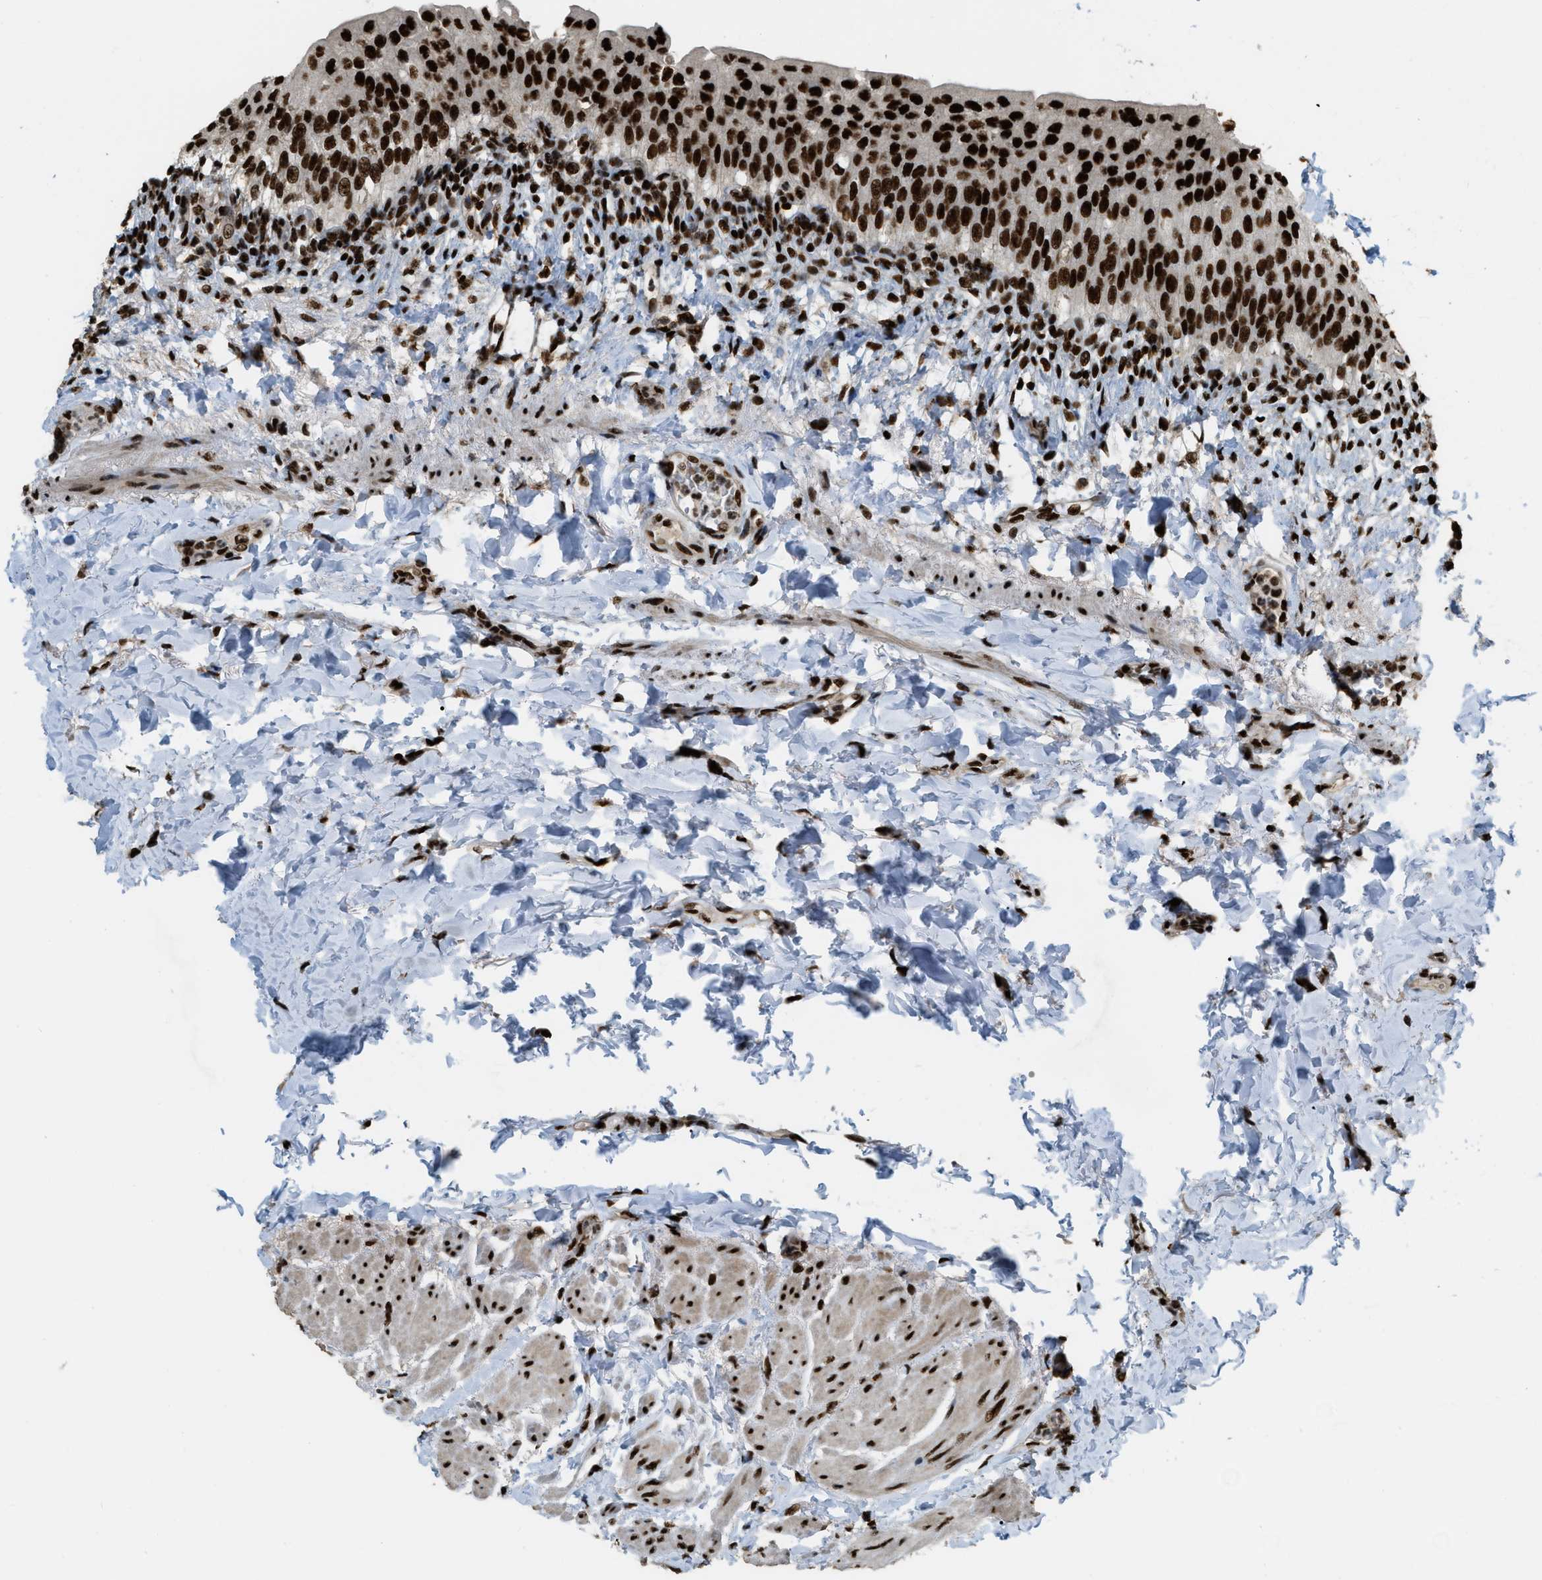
{"staining": {"intensity": "strong", "quantity": ">75%", "location": "nuclear"}, "tissue": "urinary bladder", "cell_type": "Urothelial cells", "image_type": "normal", "snomed": [{"axis": "morphology", "description": "Normal tissue, NOS"}, {"axis": "topography", "description": "Urinary bladder"}], "caption": "High-power microscopy captured an immunohistochemistry (IHC) micrograph of unremarkable urinary bladder, revealing strong nuclear expression in approximately >75% of urothelial cells. The protein is shown in brown color, while the nuclei are stained blue.", "gene": "NUMA1", "patient": {"sex": "female", "age": 60}}